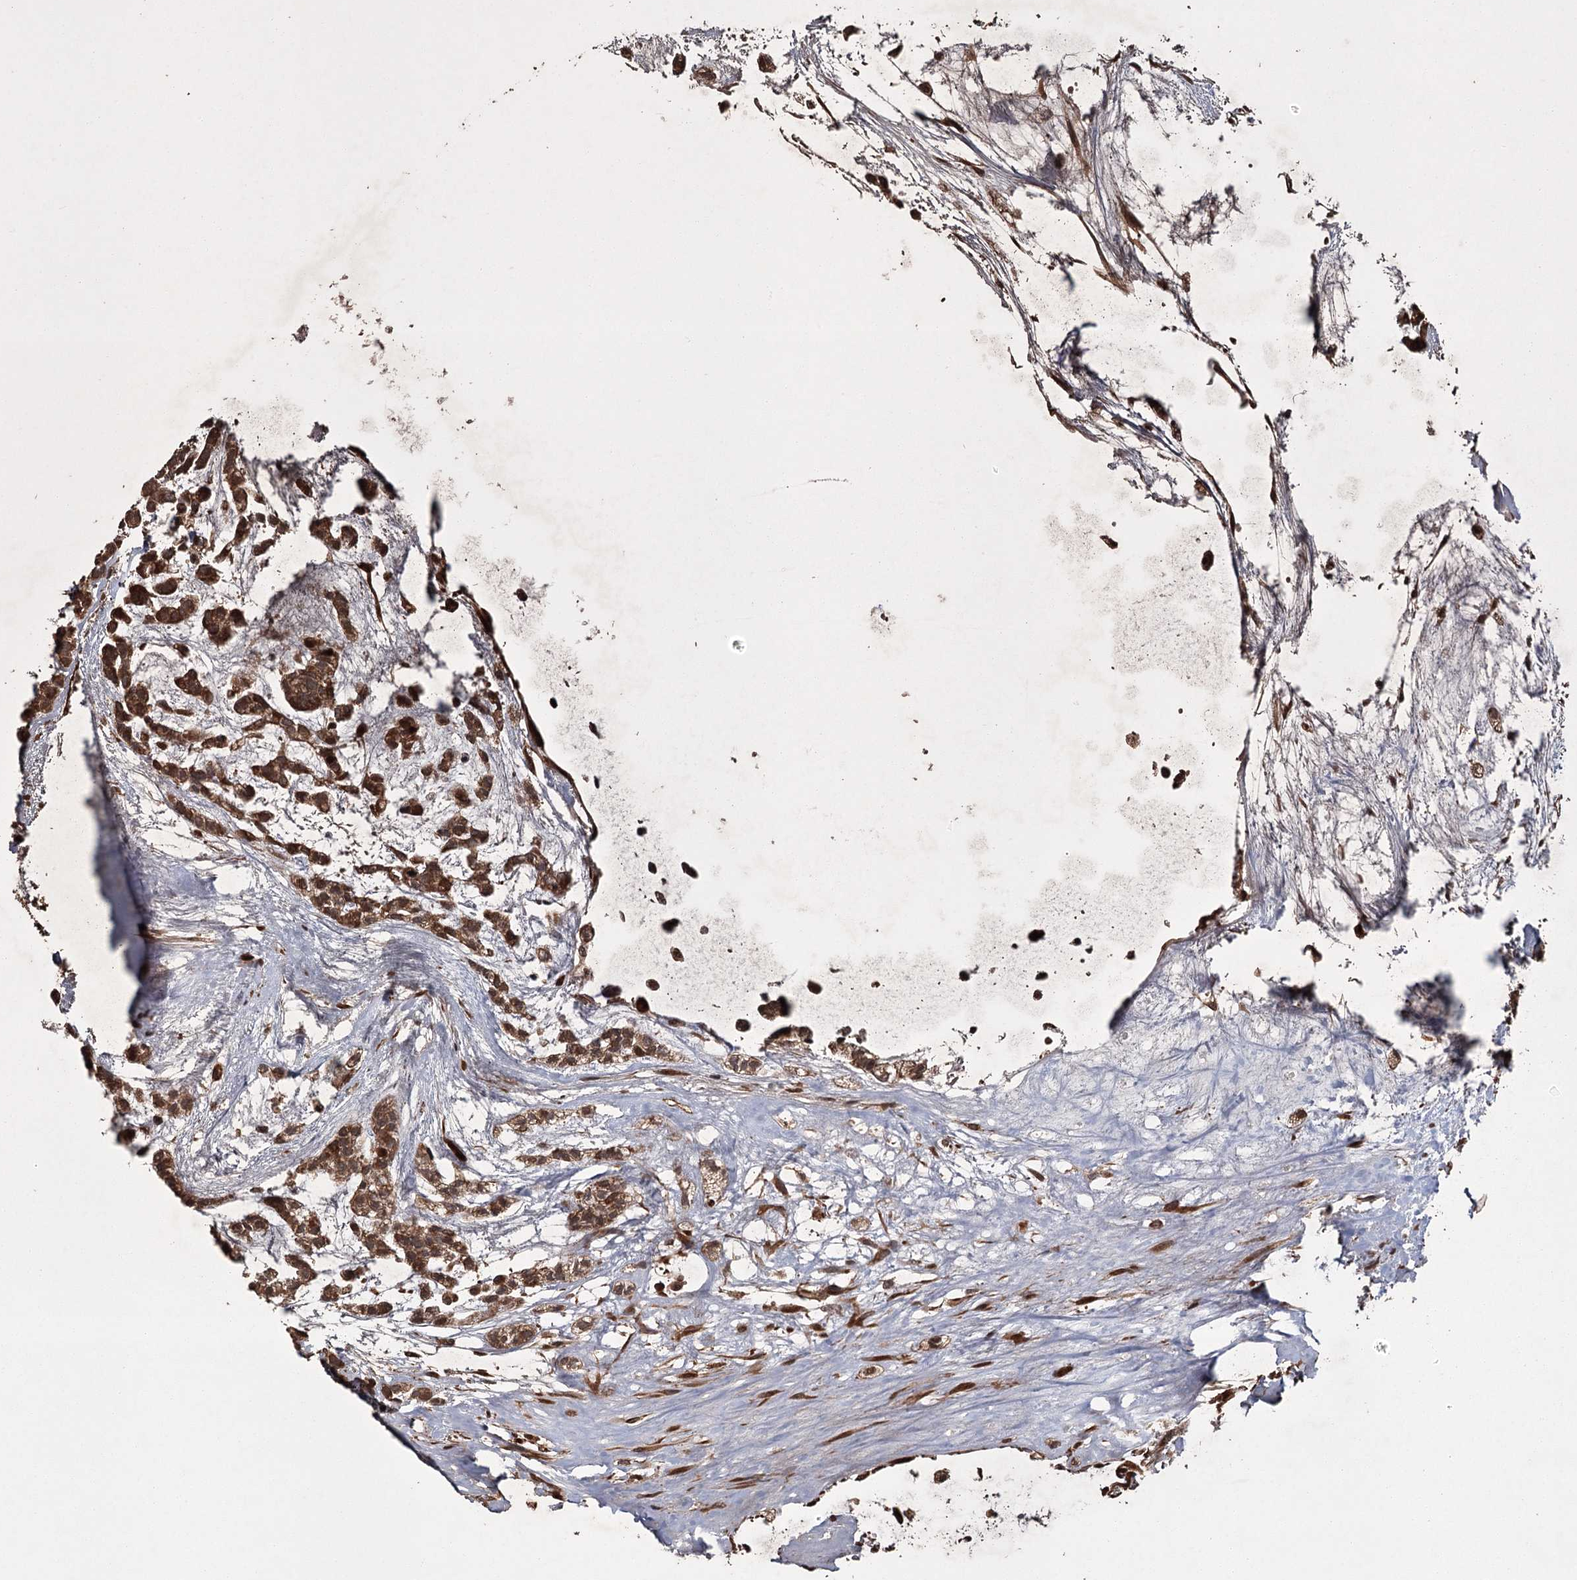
{"staining": {"intensity": "strong", "quantity": ">75%", "location": "cytoplasmic/membranous"}, "tissue": "head and neck cancer", "cell_type": "Tumor cells", "image_type": "cancer", "snomed": [{"axis": "morphology", "description": "Adenocarcinoma, NOS"}, {"axis": "morphology", "description": "Adenoma, NOS"}, {"axis": "topography", "description": "Head-Neck"}], "caption": "Immunohistochemistry histopathology image of neoplastic tissue: head and neck cancer (adenoma) stained using immunohistochemistry (IHC) displays high levels of strong protein expression localized specifically in the cytoplasmic/membranous of tumor cells, appearing as a cytoplasmic/membranous brown color.", "gene": "RPAP3", "patient": {"sex": "female", "age": 55}}